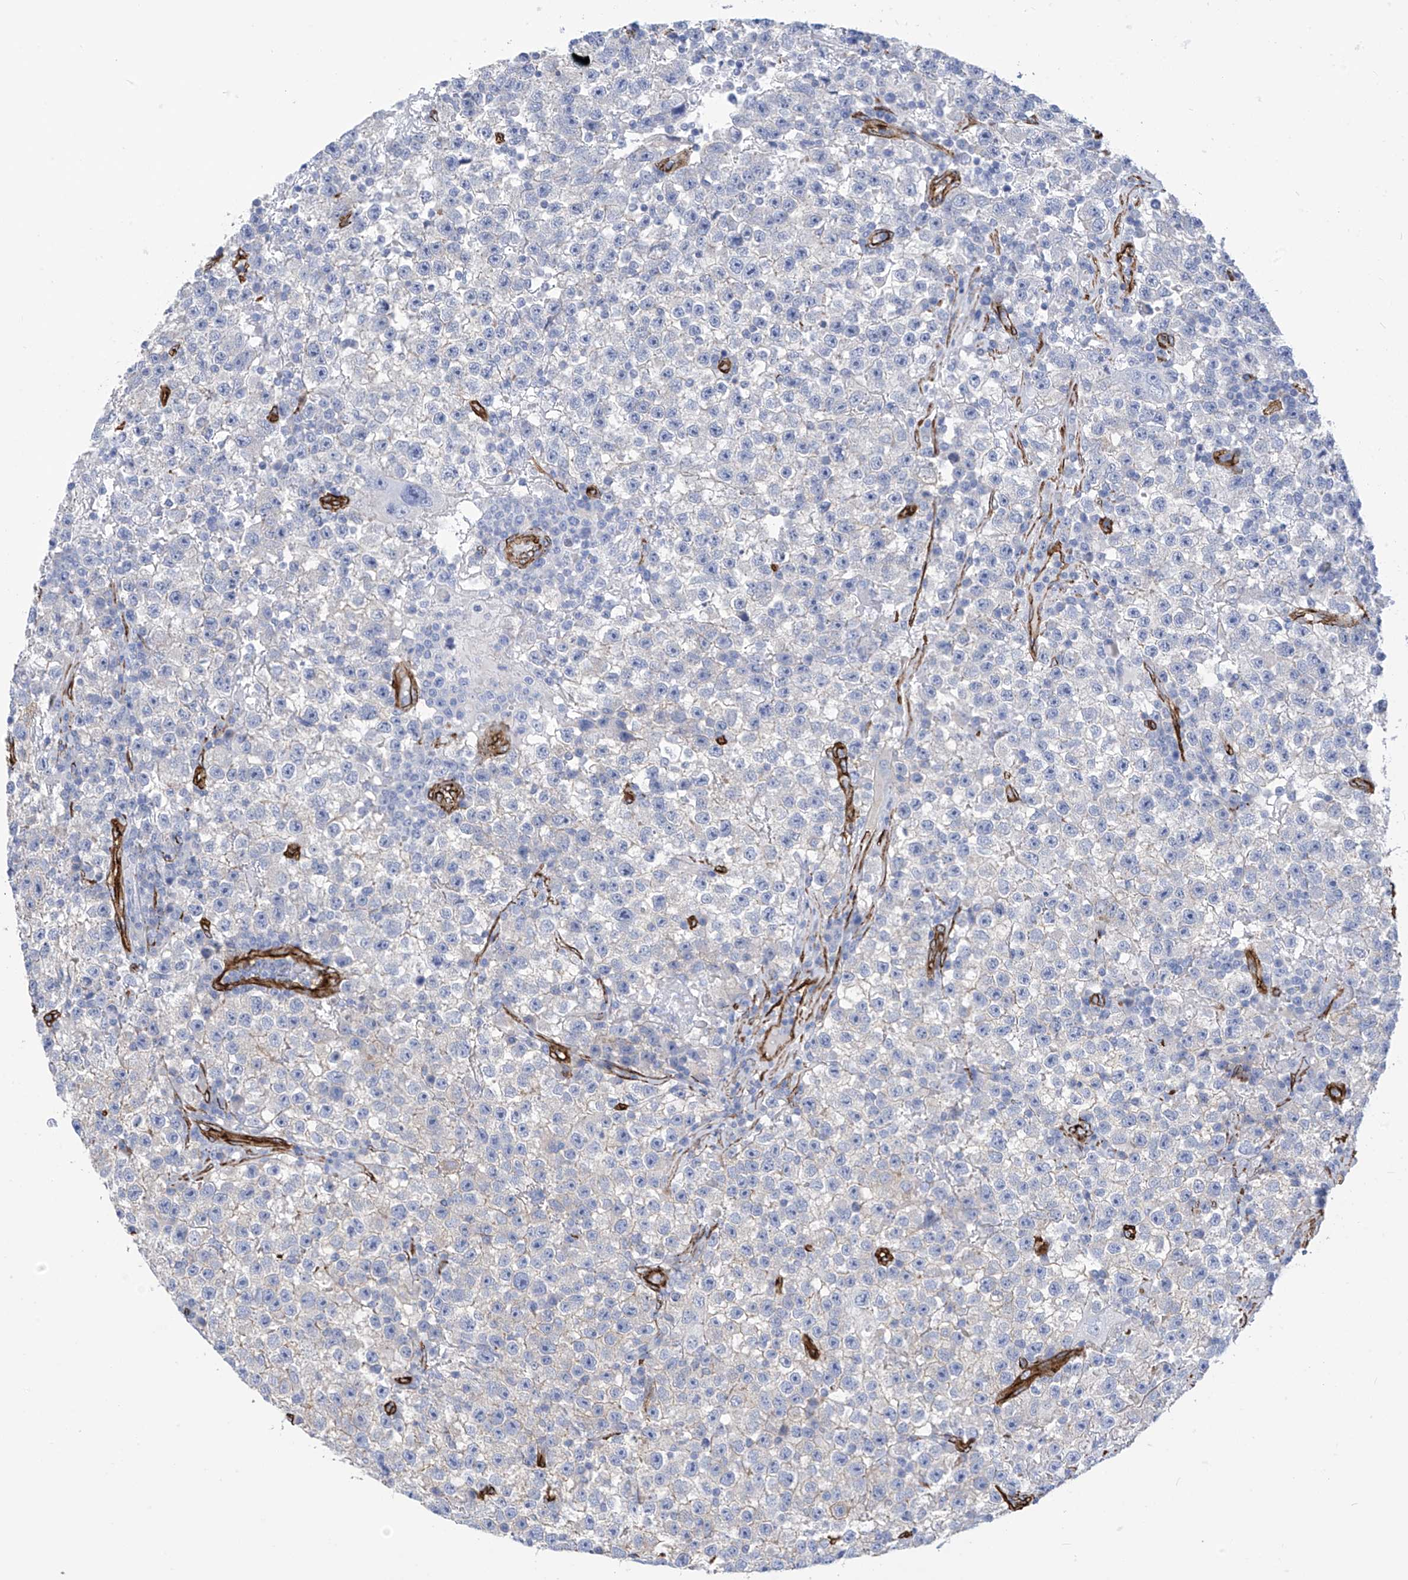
{"staining": {"intensity": "negative", "quantity": "none", "location": "none"}, "tissue": "testis cancer", "cell_type": "Tumor cells", "image_type": "cancer", "snomed": [{"axis": "morphology", "description": "Seminoma, NOS"}, {"axis": "topography", "description": "Testis"}], "caption": "High power microscopy photomicrograph of an immunohistochemistry (IHC) image of seminoma (testis), revealing no significant positivity in tumor cells.", "gene": "UBTD1", "patient": {"sex": "male", "age": 22}}